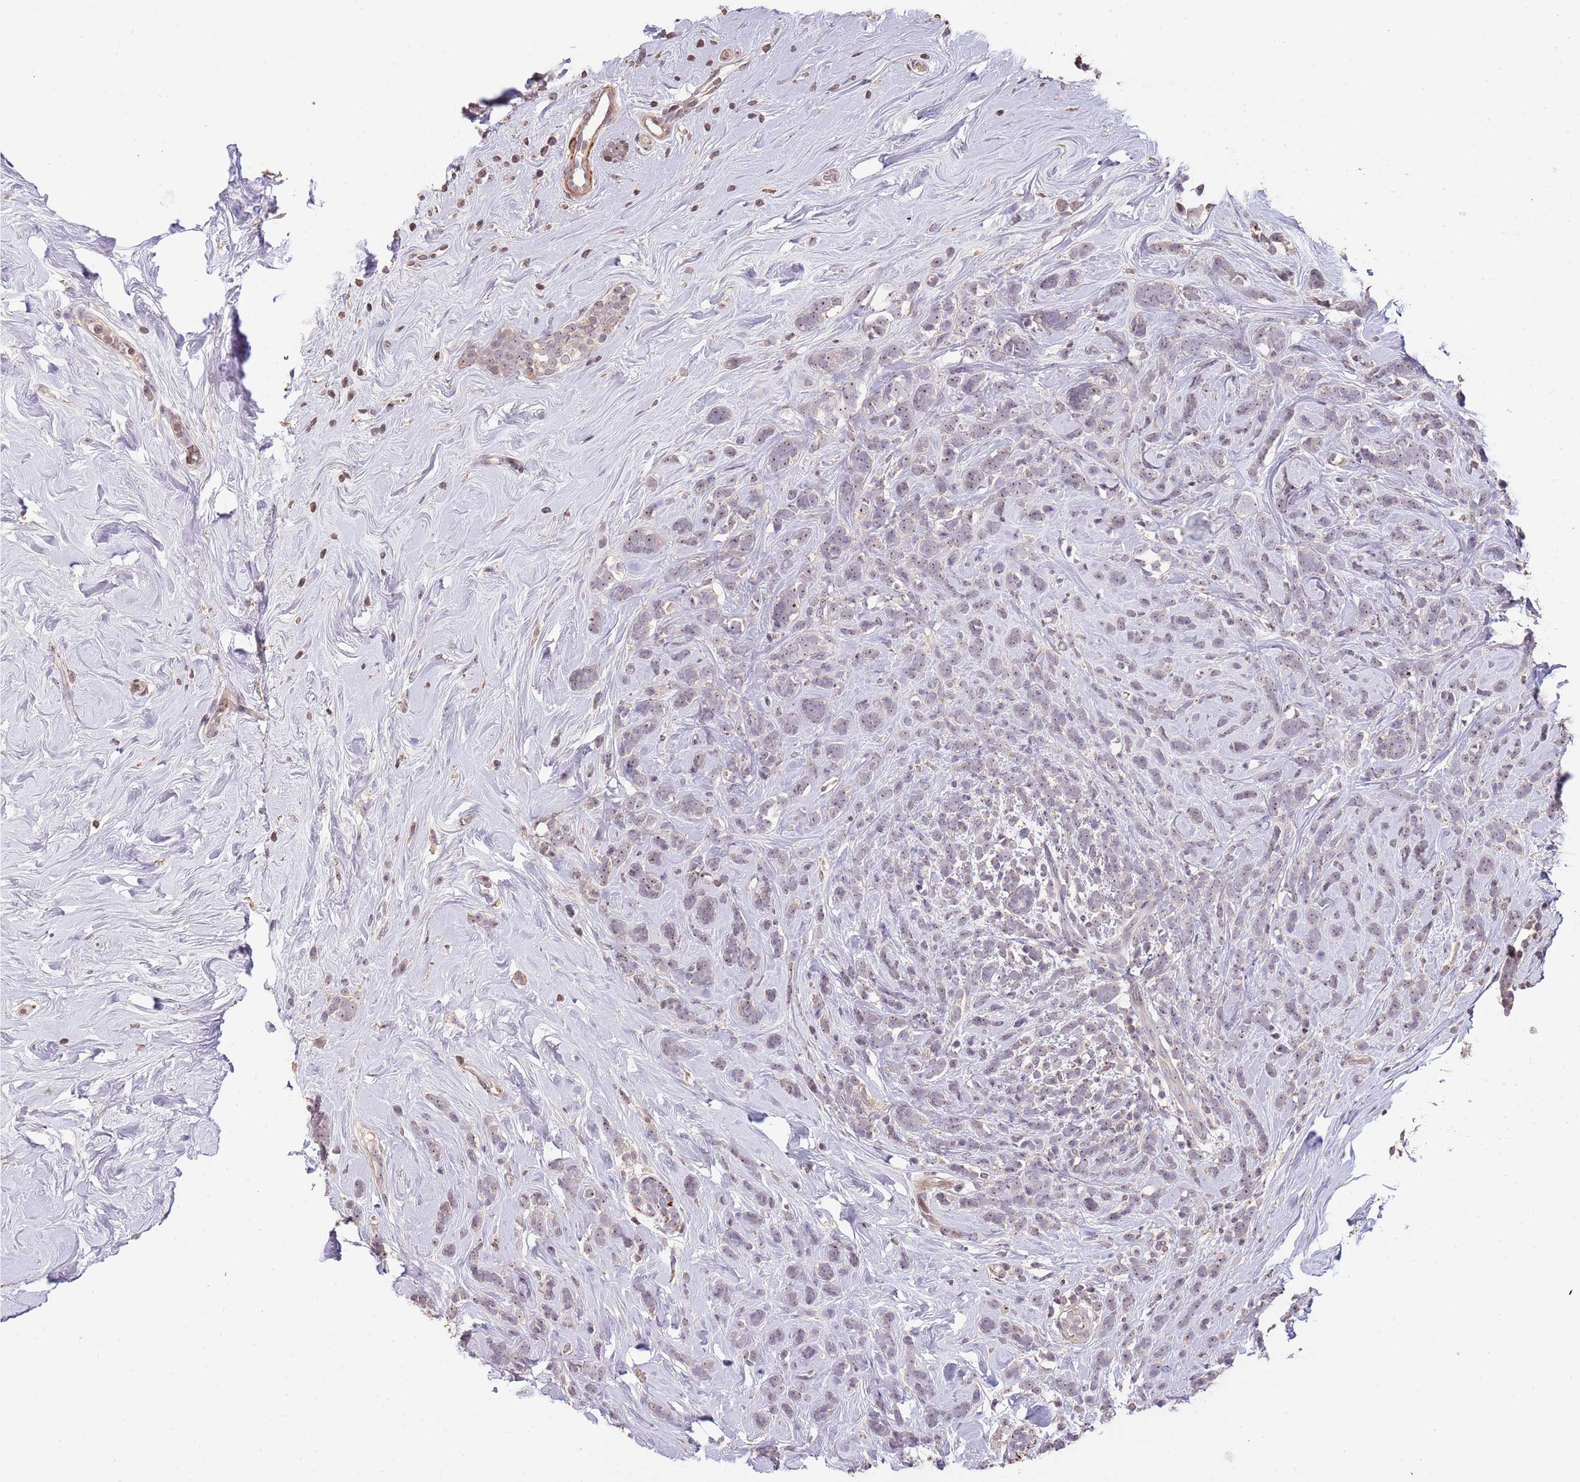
{"staining": {"intensity": "weak", "quantity": "25%-75%", "location": "nuclear"}, "tissue": "breast cancer", "cell_type": "Tumor cells", "image_type": "cancer", "snomed": [{"axis": "morphology", "description": "Lobular carcinoma"}, {"axis": "topography", "description": "Breast"}], "caption": "IHC photomicrograph of neoplastic tissue: breast cancer stained using immunohistochemistry reveals low levels of weak protein expression localized specifically in the nuclear of tumor cells, appearing as a nuclear brown color.", "gene": "ADTRP", "patient": {"sex": "female", "age": 58}}